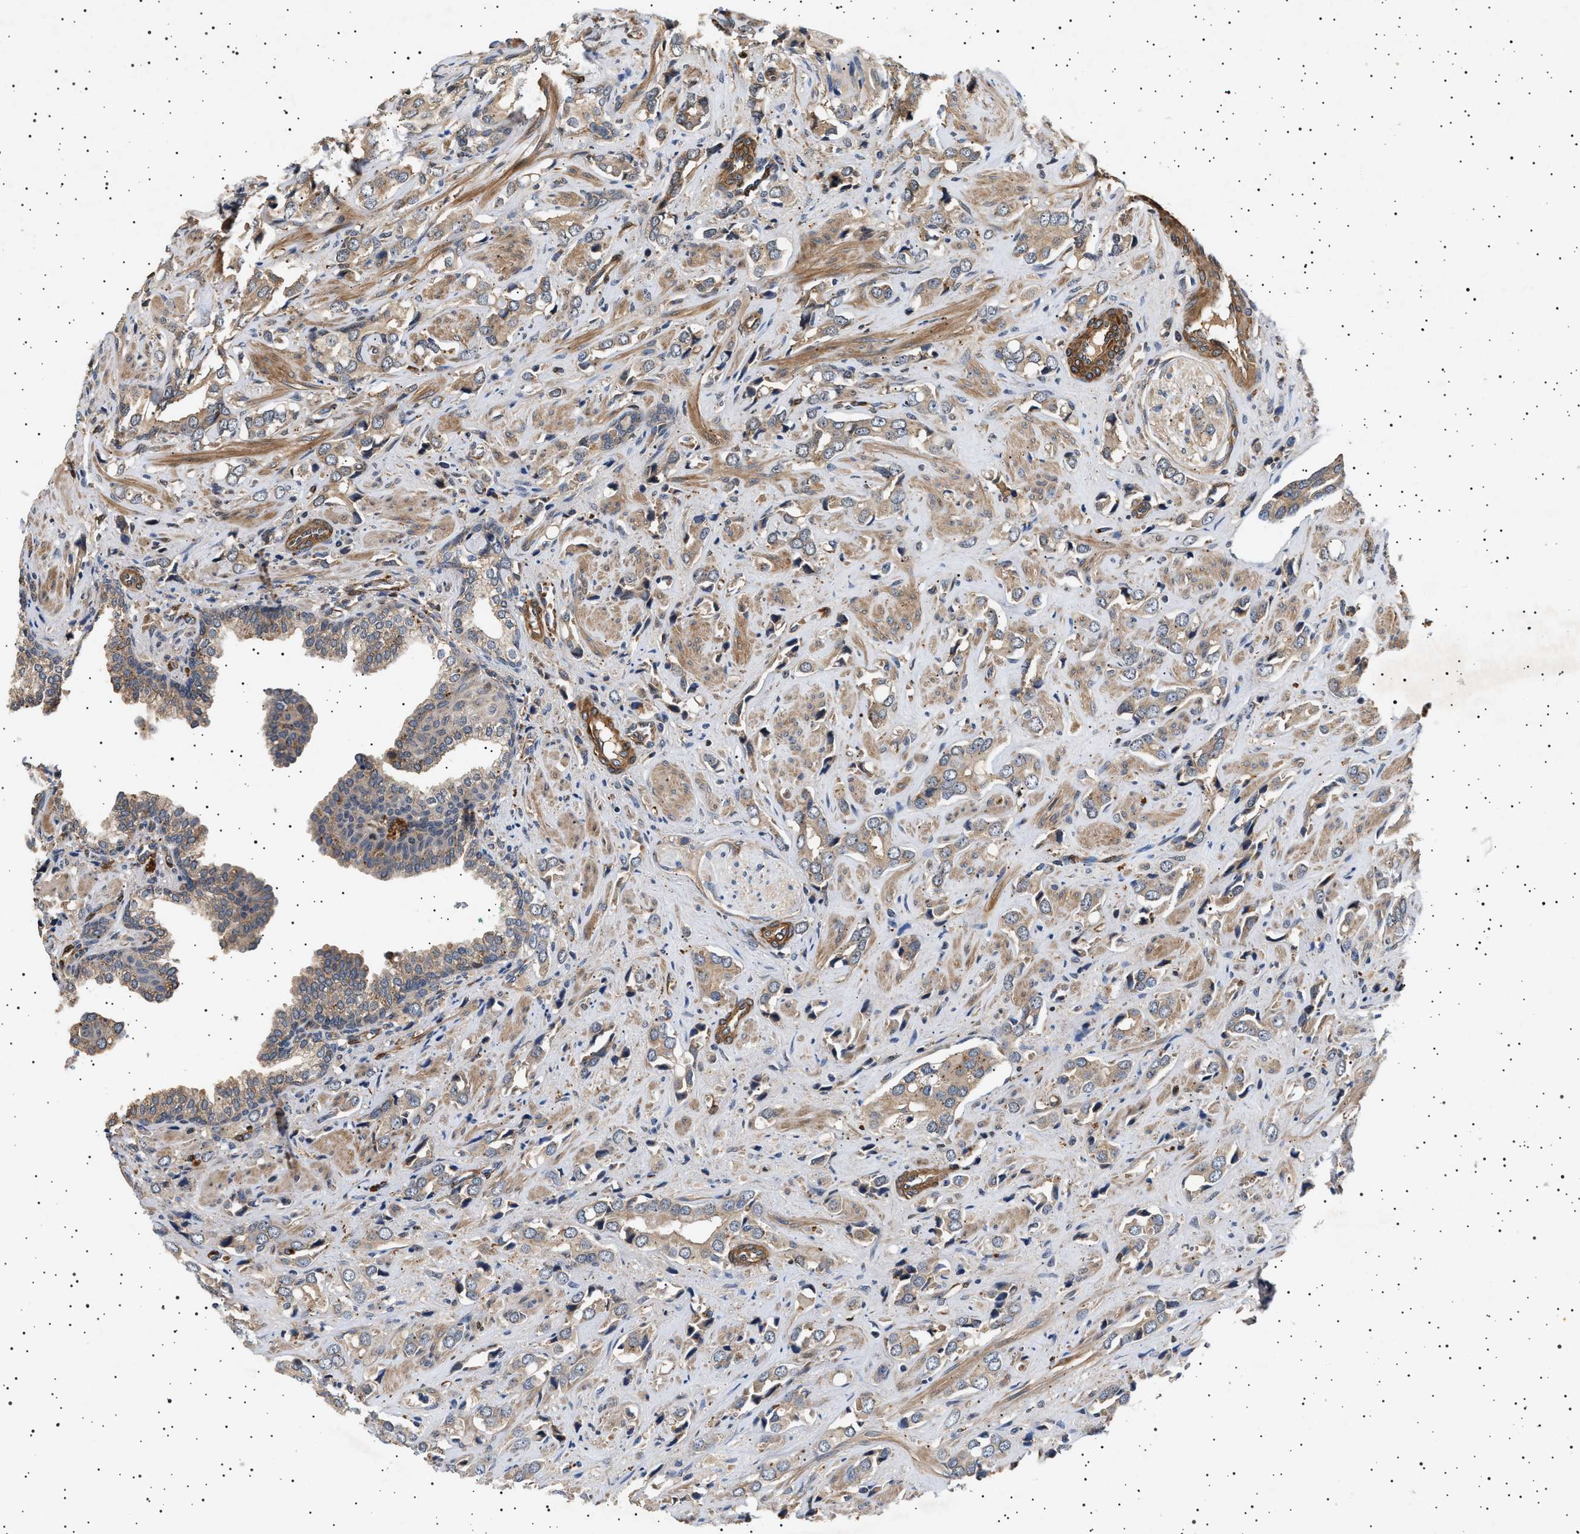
{"staining": {"intensity": "weak", "quantity": ">75%", "location": "cytoplasmic/membranous"}, "tissue": "prostate cancer", "cell_type": "Tumor cells", "image_type": "cancer", "snomed": [{"axis": "morphology", "description": "Adenocarcinoma, High grade"}, {"axis": "topography", "description": "Prostate"}], "caption": "Immunohistochemistry (IHC) (DAB (3,3'-diaminobenzidine)) staining of prostate cancer demonstrates weak cytoplasmic/membranous protein staining in about >75% of tumor cells. The staining is performed using DAB (3,3'-diaminobenzidine) brown chromogen to label protein expression. The nuclei are counter-stained blue using hematoxylin.", "gene": "GUCY1B1", "patient": {"sex": "male", "age": 52}}